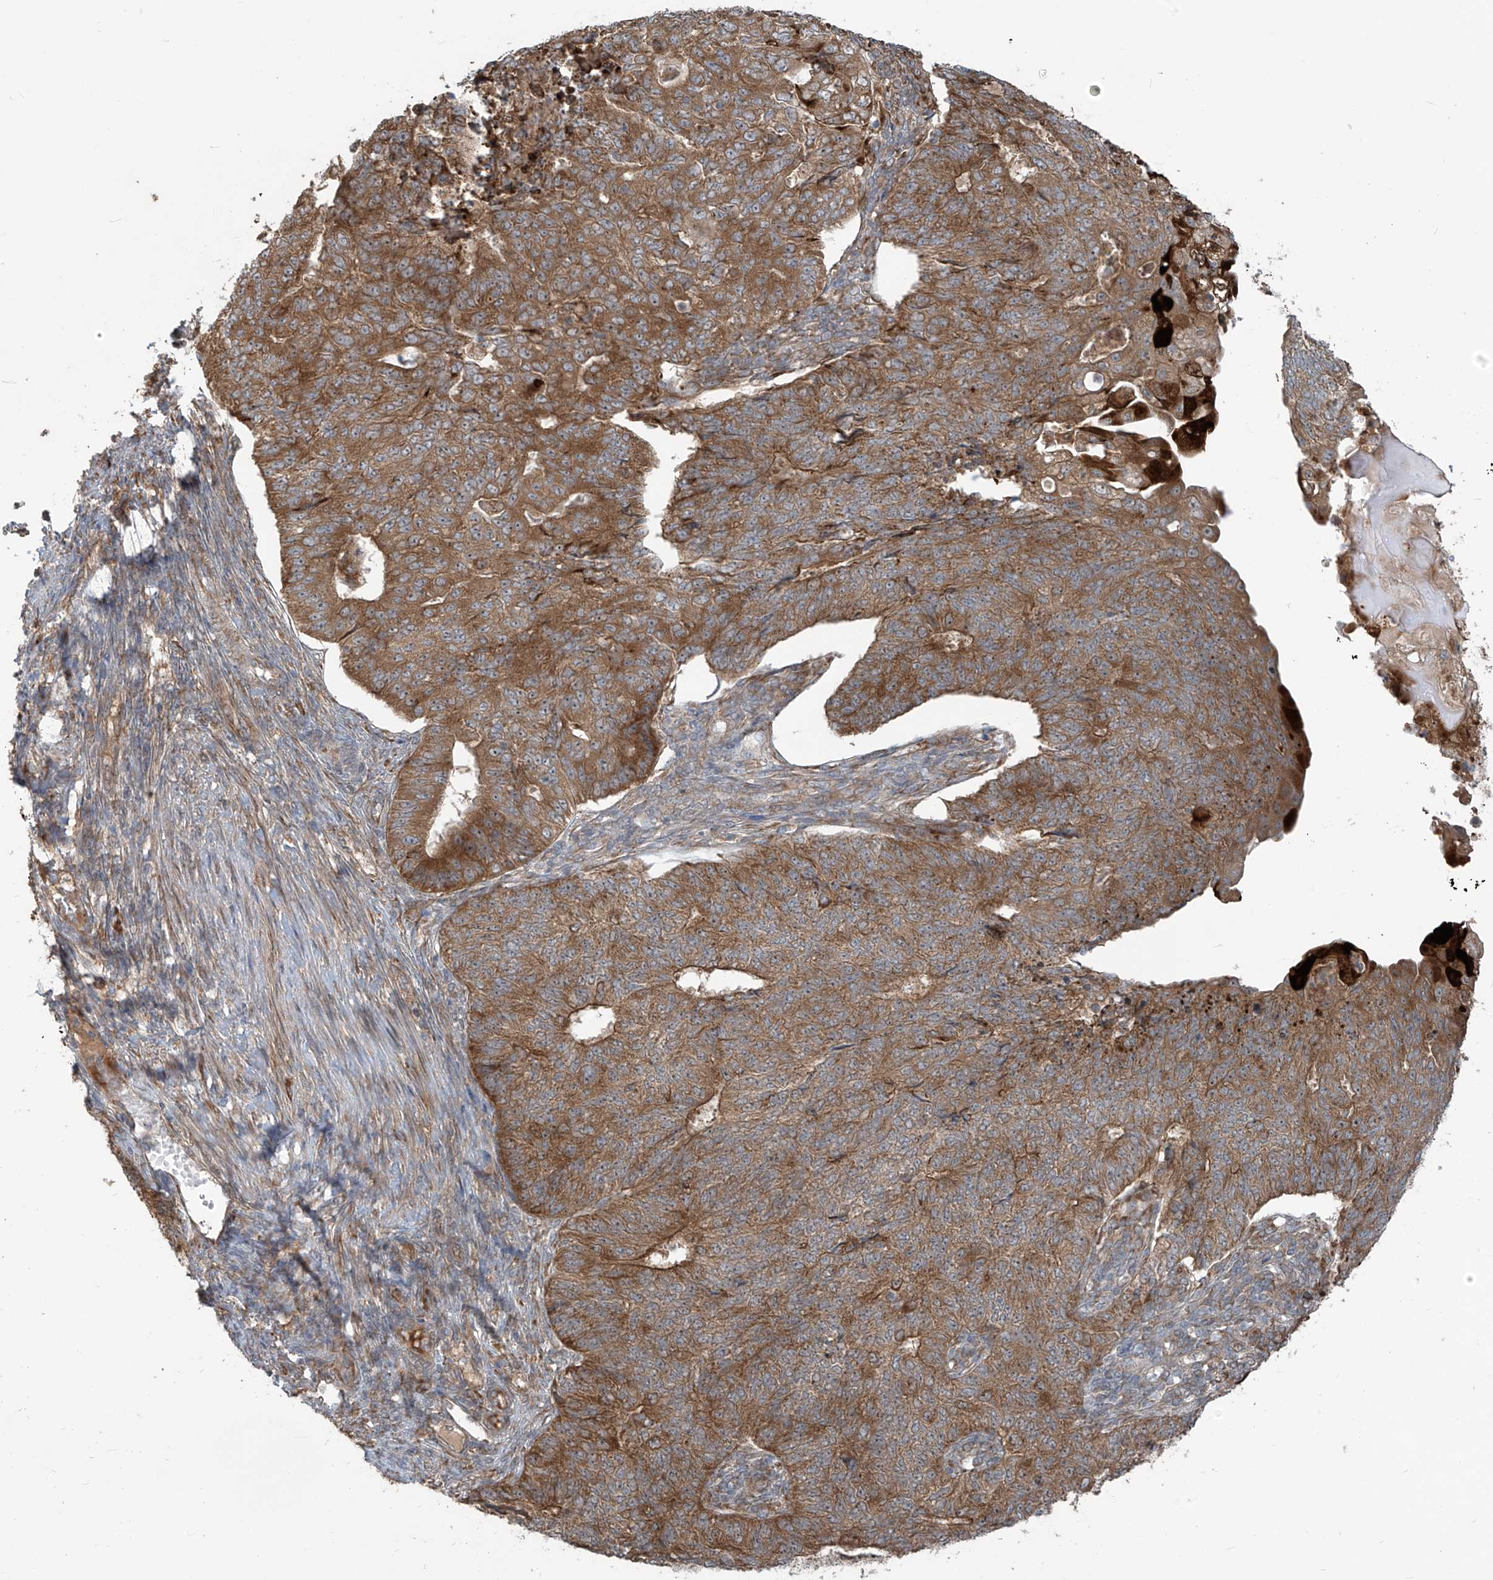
{"staining": {"intensity": "moderate", "quantity": ">75%", "location": "cytoplasmic/membranous"}, "tissue": "endometrial cancer", "cell_type": "Tumor cells", "image_type": "cancer", "snomed": [{"axis": "morphology", "description": "Adenocarcinoma, NOS"}, {"axis": "topography", "description": "Endometrium"}], "caption": "Protein expression analysis of human adenocarcinoma (endometrial) reveals moderate cytoplasmic/membranous expression in approximately >75% of tumor cells.", "gene": "KATNIP", "patient": {"sex": "female", "age": 32}}